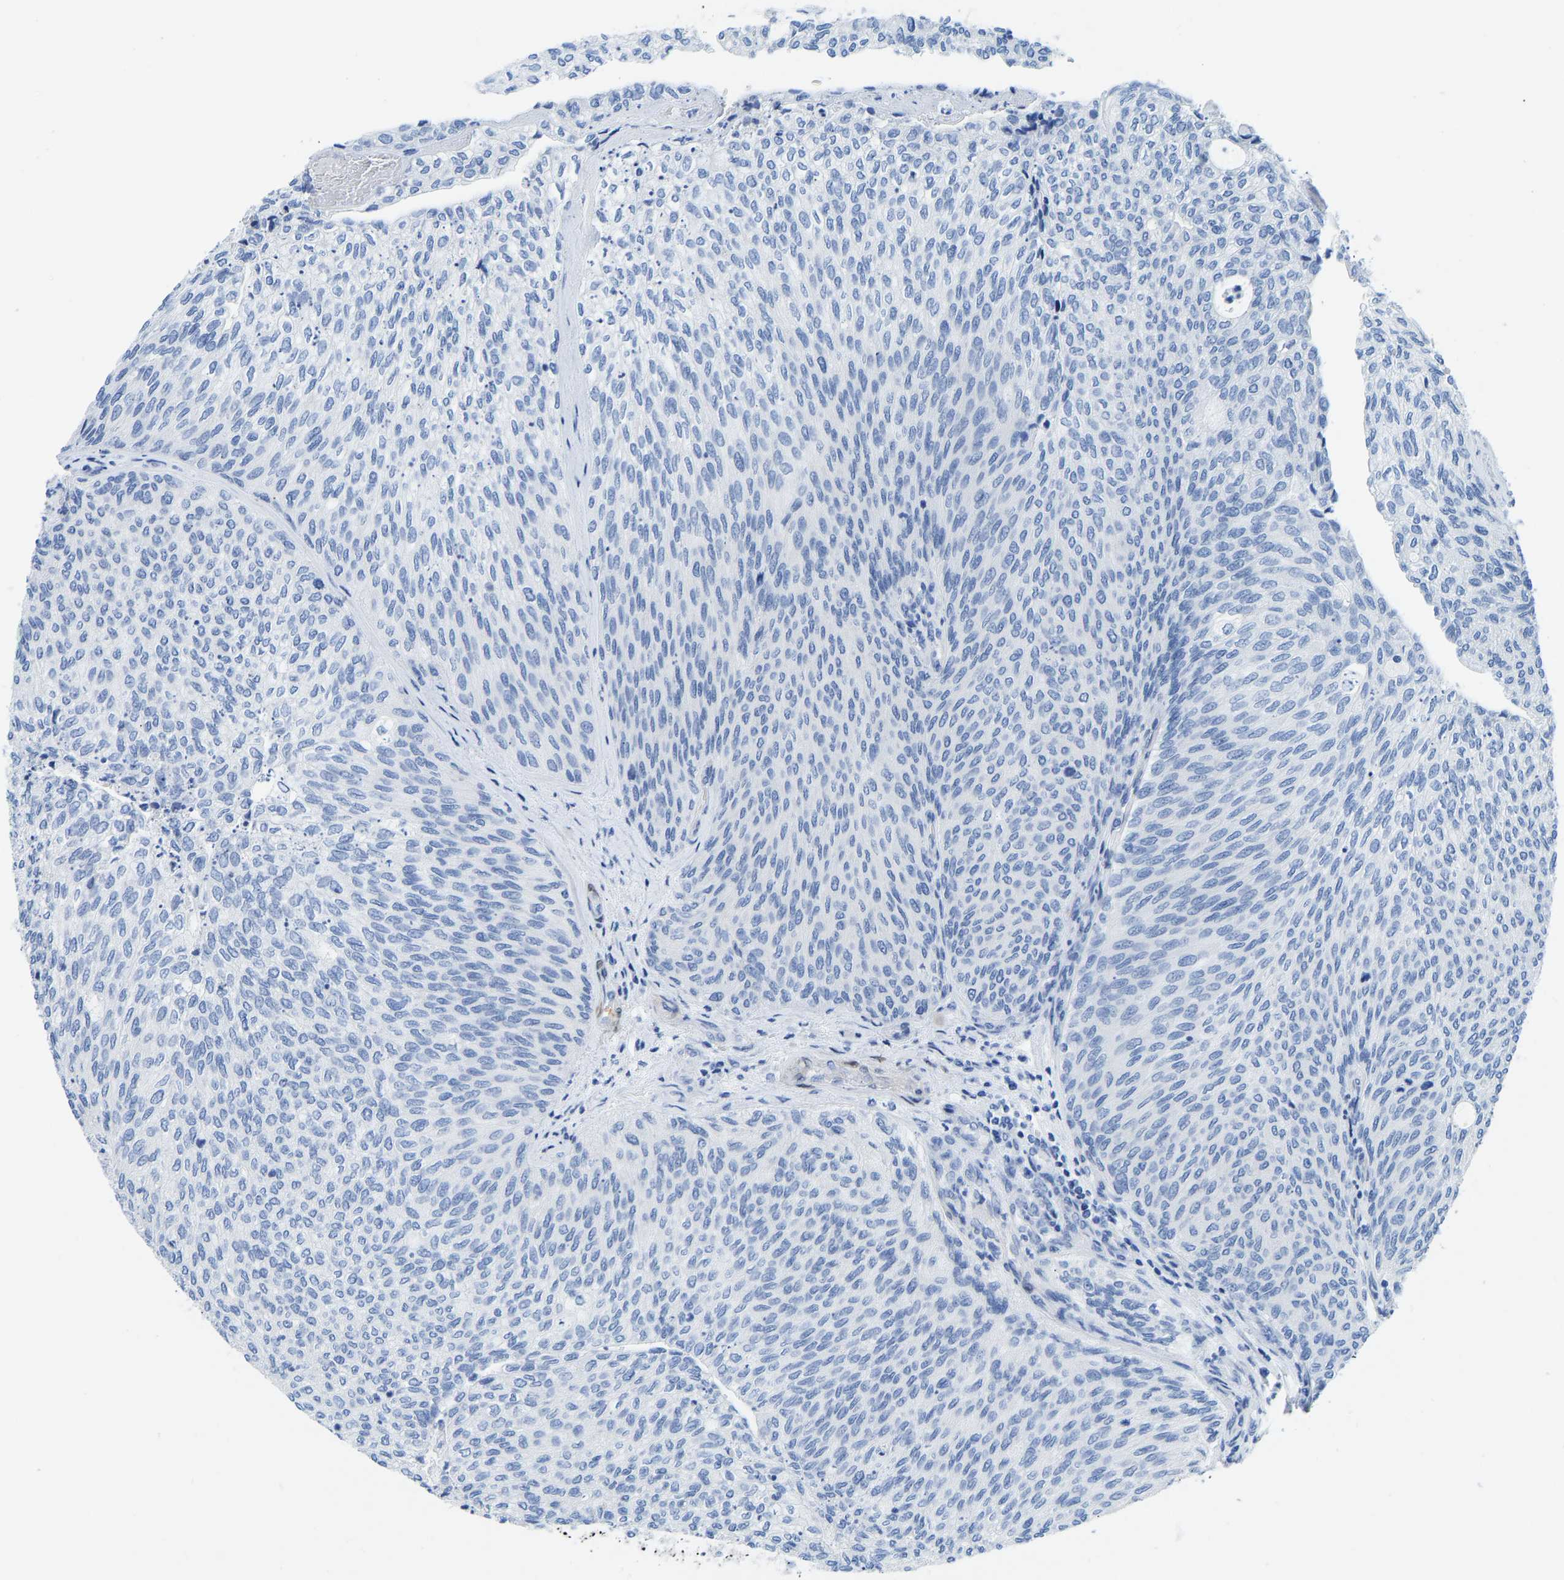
{"staining": {"intensity": "negative", "quantity": "none", "location": "none"}, "tissue": "urothelial cancer", "cell_type": "Tumor cells", "image_type": "cancer", "snomed": [{"axis": "morphology", "description": "Urothelial carcinoma, Low grade"}, {"axis": "topography", "description": "Urinary bladder"}], "caption": "Immunohistochemical staining of human urothelial carcinoma (low-grade) shows no significant expression in tumor cells. Nuclei are stained in blue.", "gene": "NKAIN3", "patient": {"sex": "female", "age": 79}}